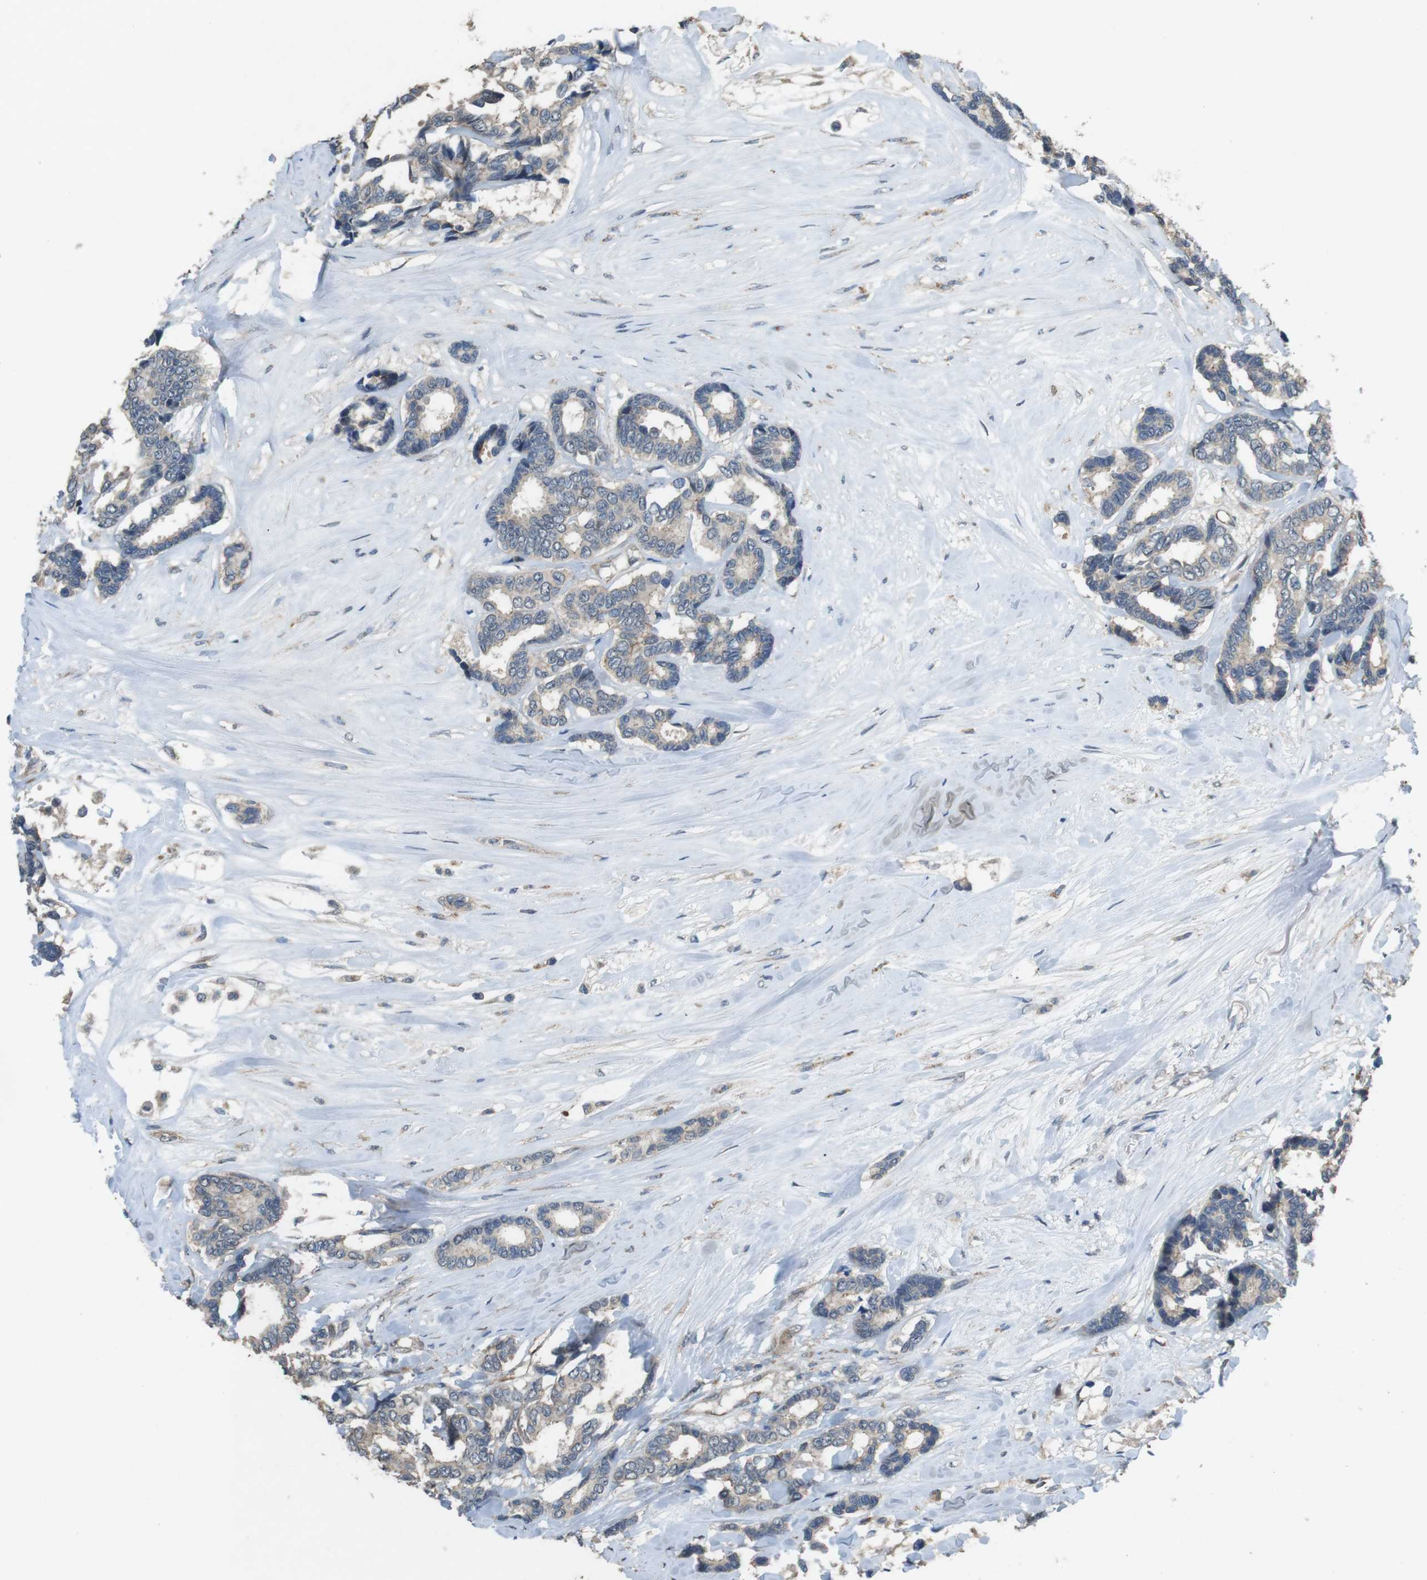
{"staining": {"intensity": "weak", "quantity": "25%-75%", "location": "cytoplasmic/membranous"}, "tissue": "breast cancer", "cell_type": "Tumor cells", "image_type": "cancer", "snomed": [{"axis": "morphology", "description": "Duct carcinoma"}, {"axis": "topography", "description": "Breast"}], "caption": "High-power microscopy captured an IHC histopathology image of infiltrating ductal carcinoma (breast), revealing weak cytoplasmic/membranous staining in about 25%-75% of tumor cells. (Brightfield microscopy of DAB IHC at high magnification).", "gene": "CLDN7", "patient": {"sex": "female", "age": 87}}